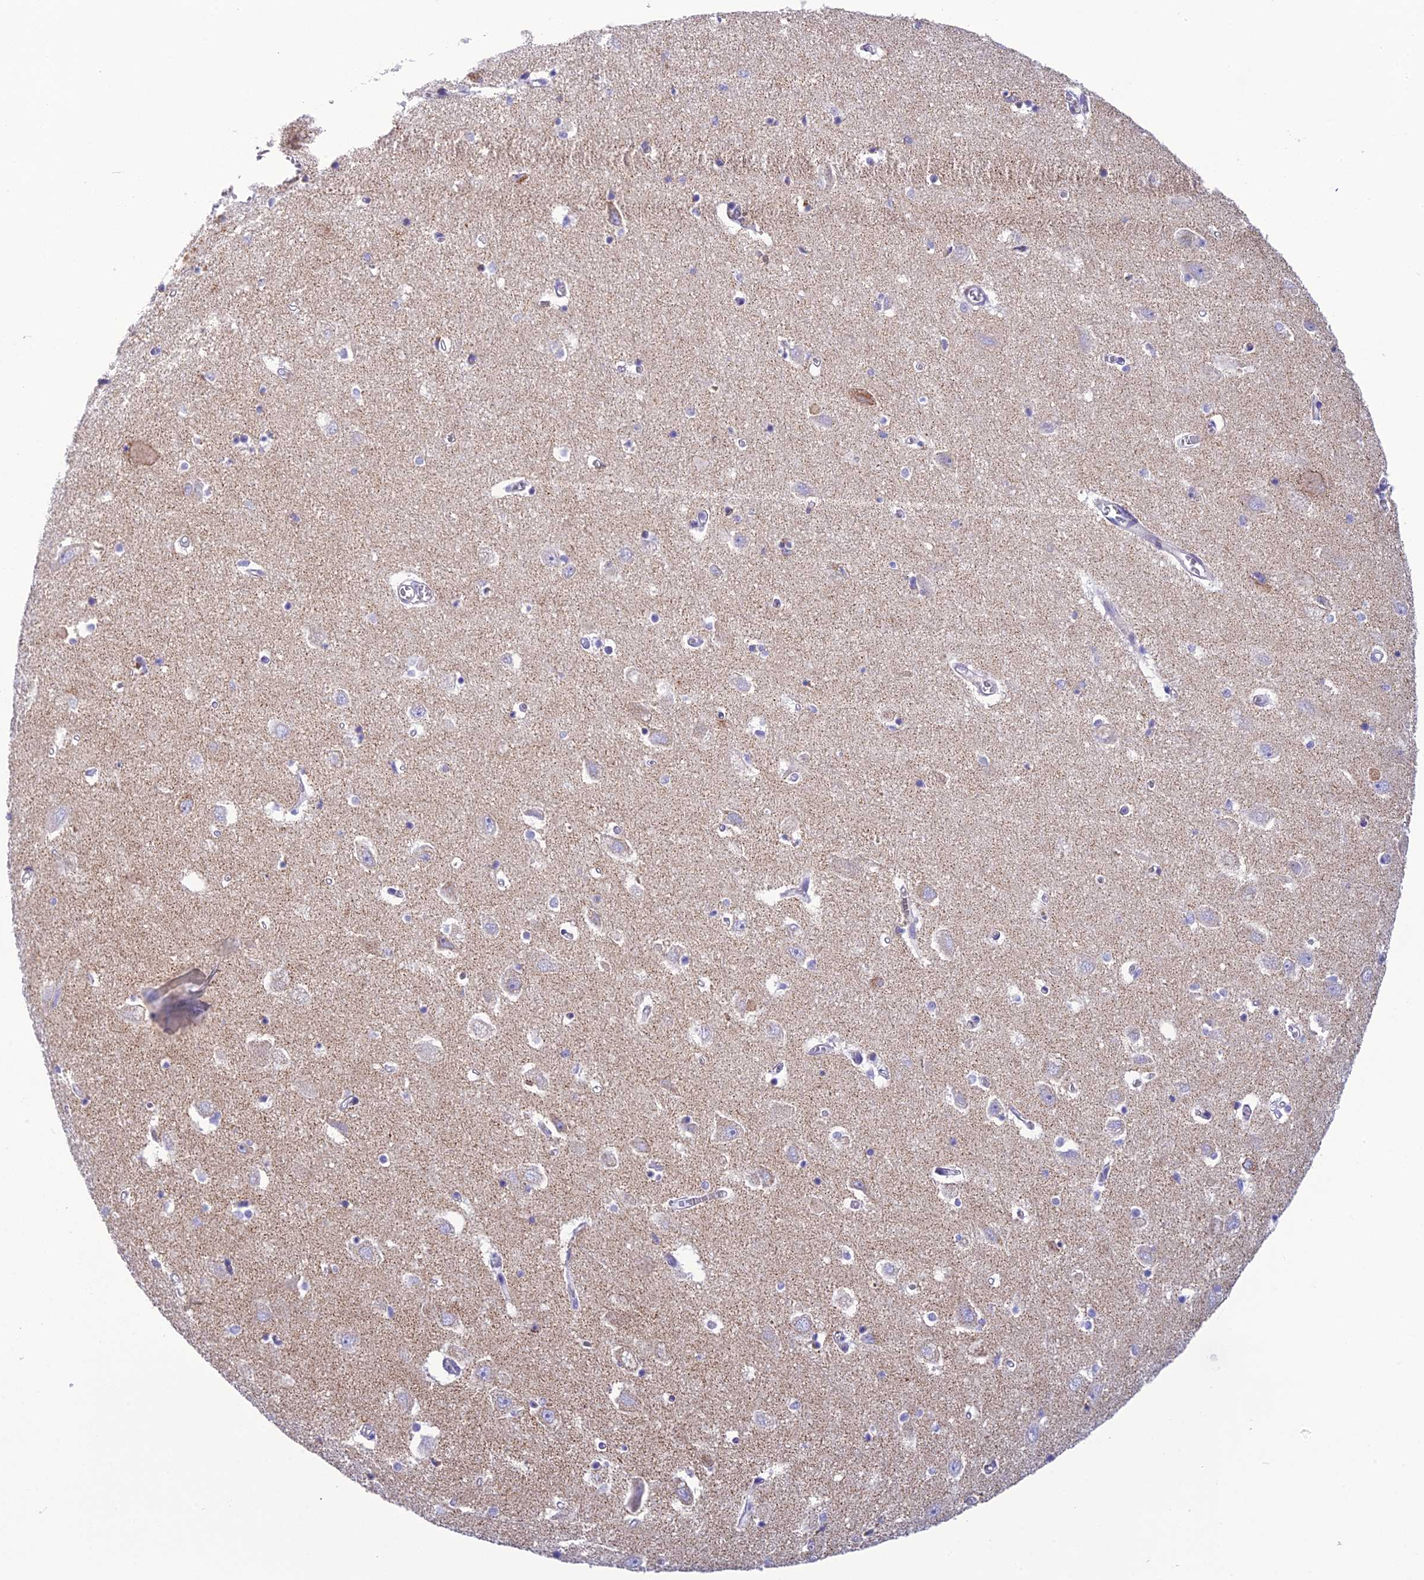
{"staining": {"intensity": "negative", "quantity": "none", "location": "none"}, "tissue": "hippocampus", "cell_type": "Glial cells", "image_type": "normal", "snomed": [{"axis": "morphology", "description": "Normal tissue, NOS"}, {"axis": "topography", "description": "Hippocampus"}], "caption": "Glial cells are negative for protein expression in normal human hippocampus. (Stains: DAB (3,3'-diaminobenzidine) IHC with hematoxylin counter stain, Microscopy: brightfield microscopy at high magnification).", "gene": "POMGNT1", "patient": {"sex": "female", "age": 64}}